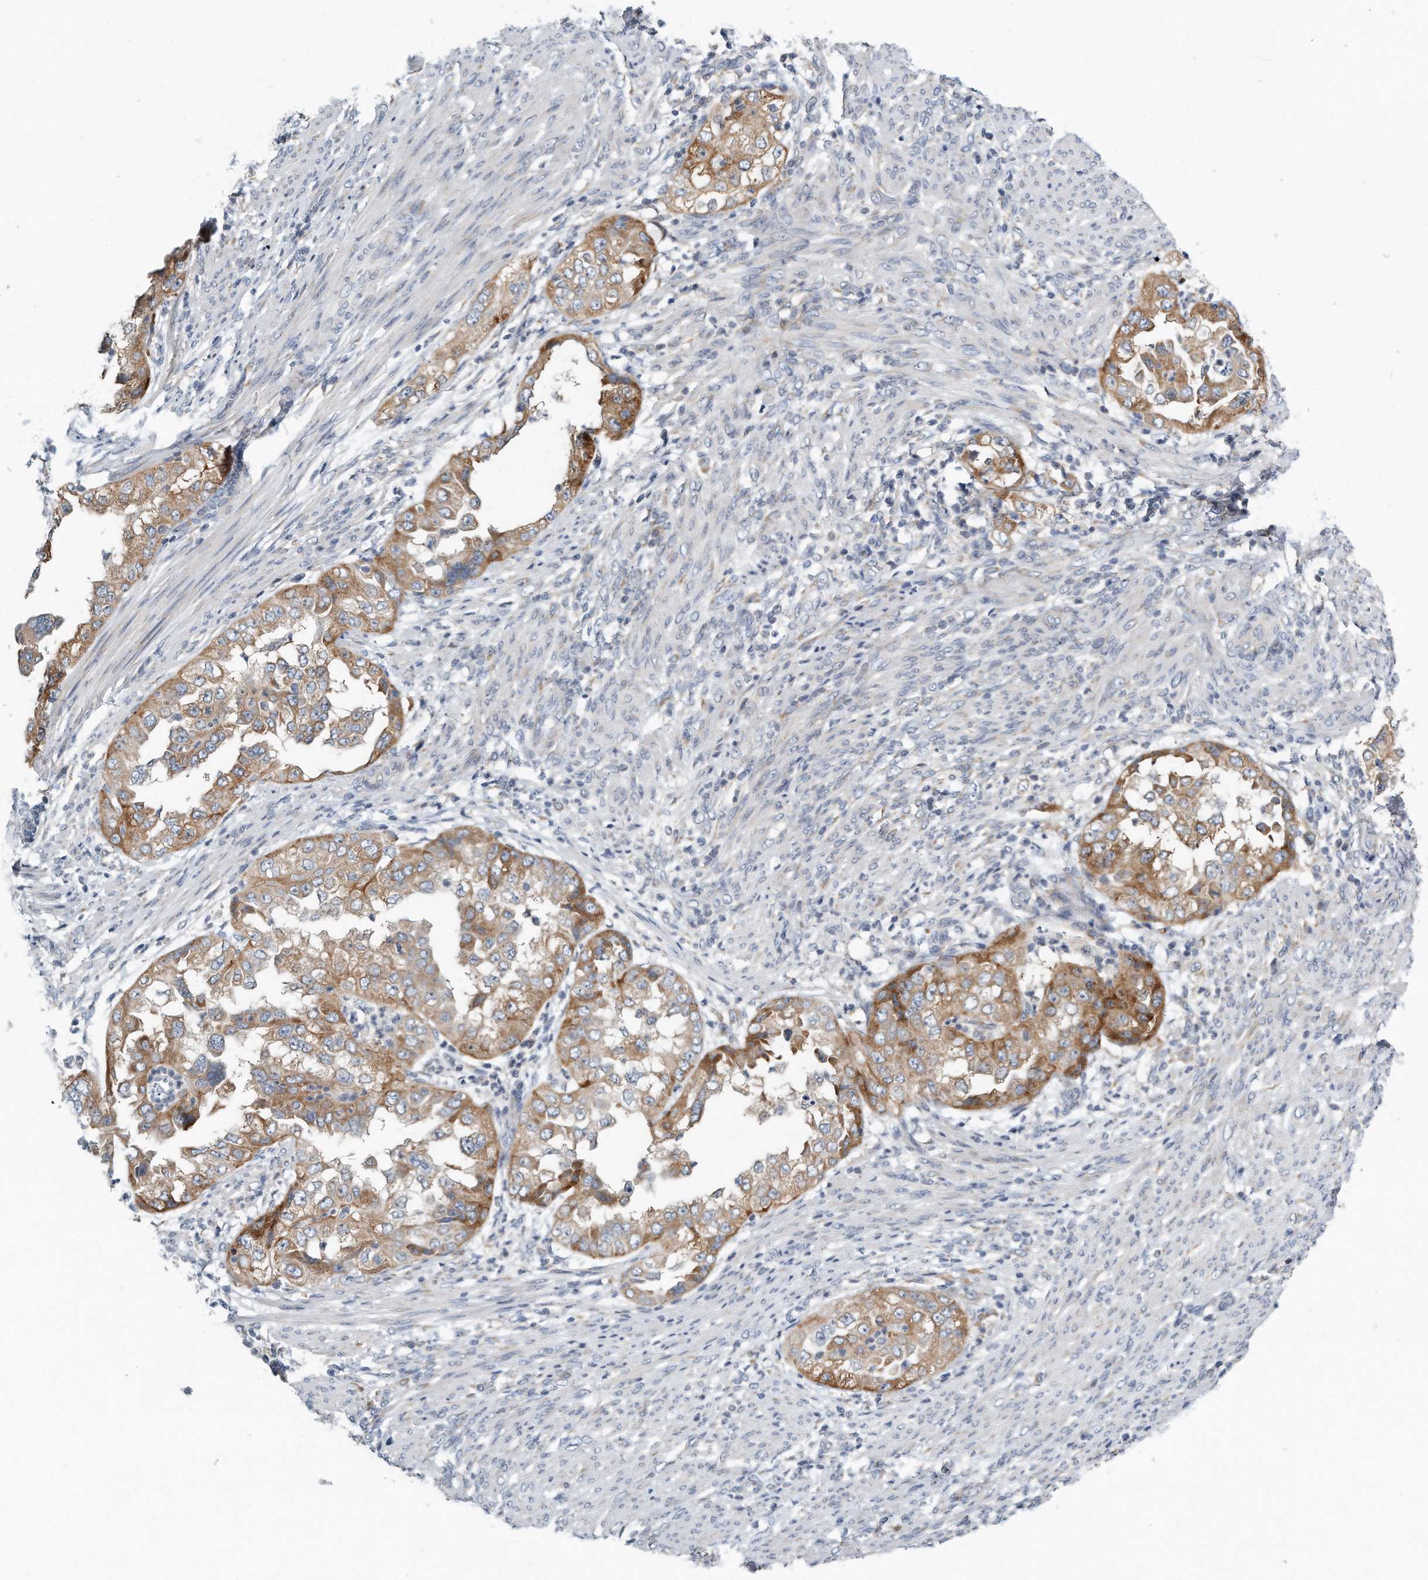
{"staining": {"intensity": "moderate", "quantity": ">75%", "location": "cytoplasmic/membranous"}, "tissue": "endometrial cancer", "cell_type": "Tumor cells", "image_type": "cancer", "snomed": [{"axis": "morphology", "description": "Adenocarcinoma, NOS"}, {"axis": "topography", "description": "Endometrium"}], "caption": "There is medium levels of moderate cytoplasmic/membranous positivity in tumor cells of endometrial cancer, as demonstrated by immunohistochemical staining (brown color).", "gene": "VLDLR", "patient": {"sex": "female", "age": 85}}